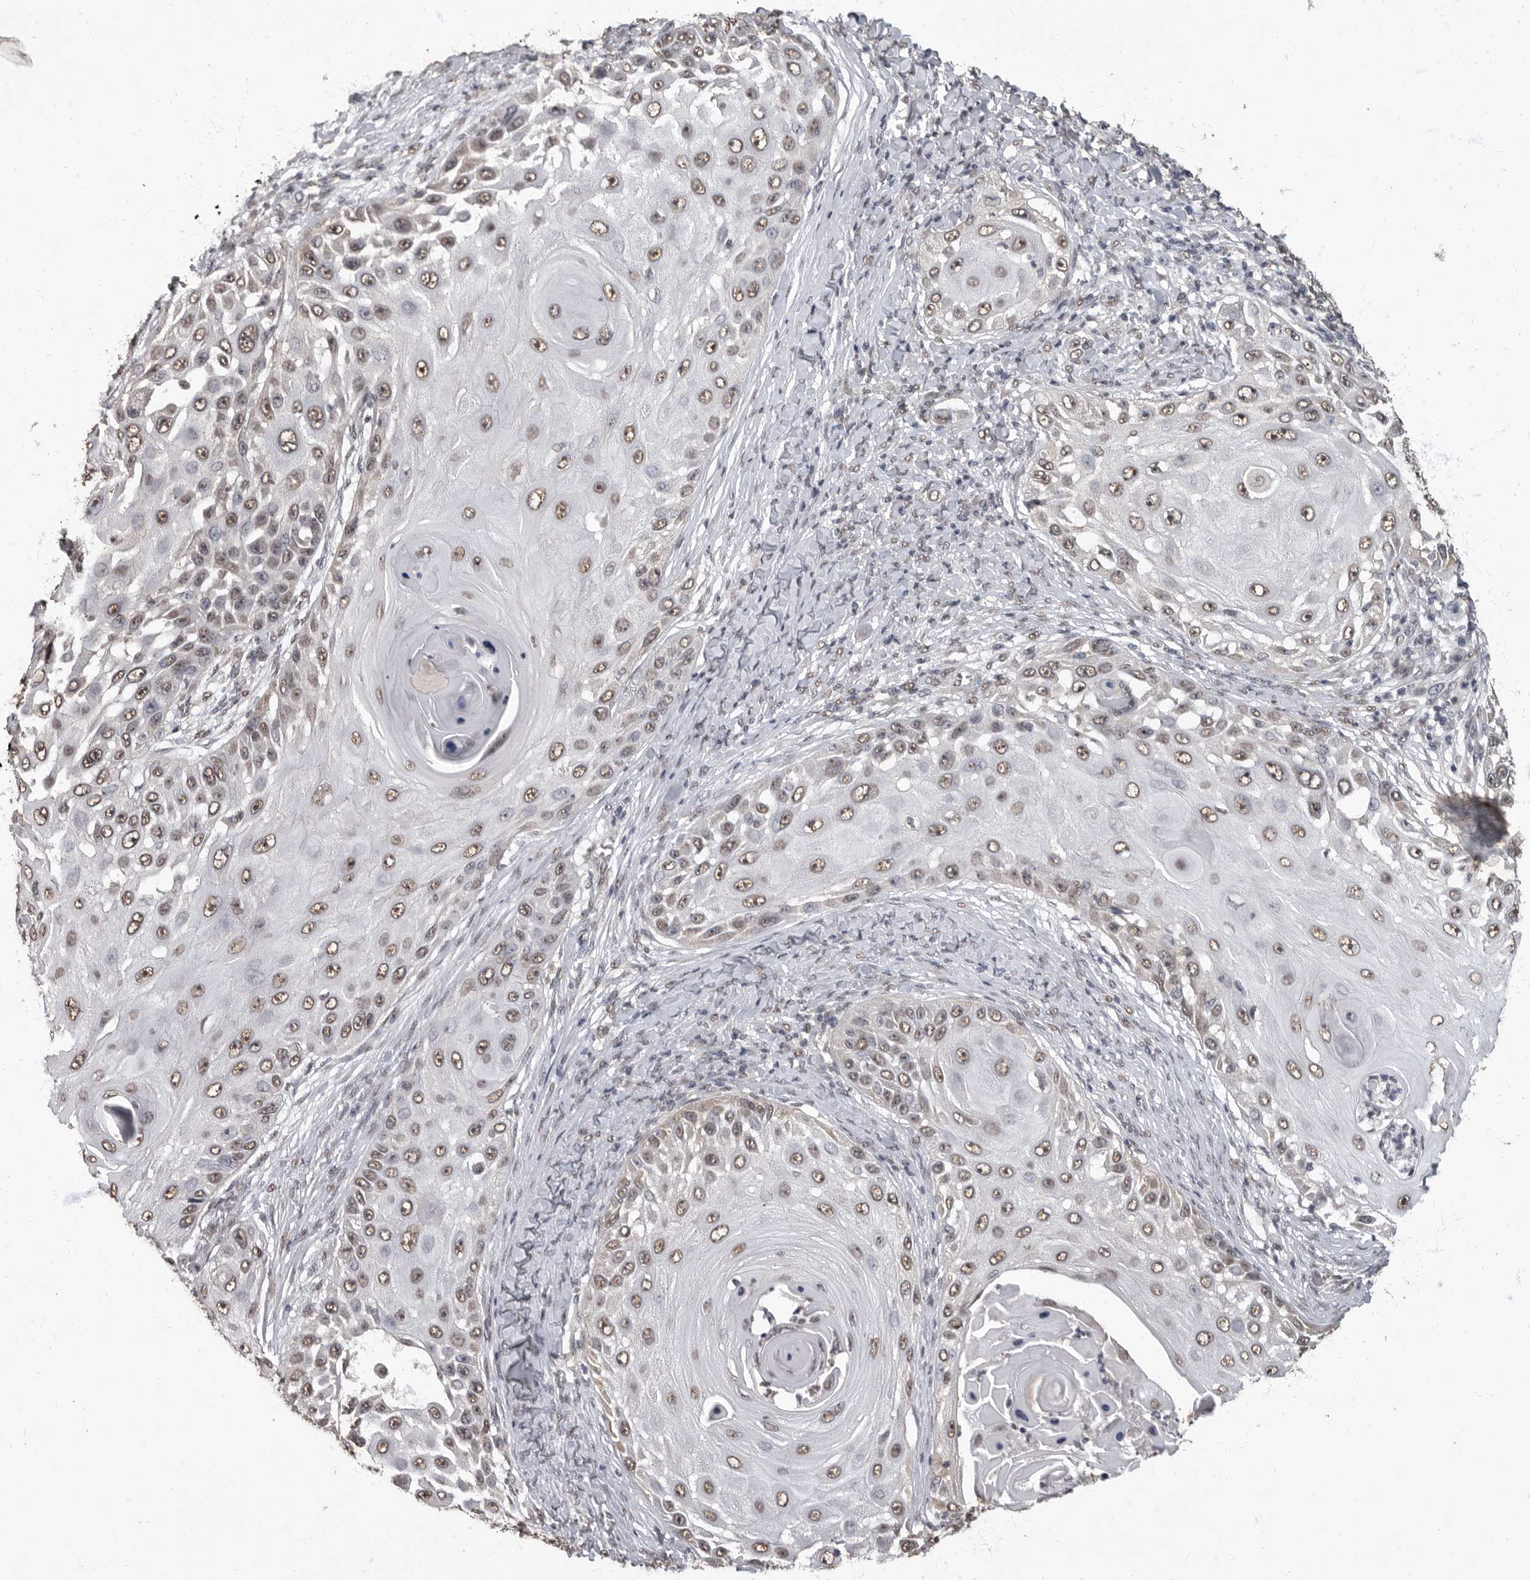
{"staining": {"intensity": "moderate", "quantity": ">75%", "location": "nuclear"}, "tissue": "skin cancer", "cell_type": "Tumor cells", "image_type": "cancer", "snomed": [{"axis": "morphology", "description": "Squamous cell carcinoma, NOS"}, {"axis": "topography", "description": "Skin"}], "caption": "An immunohistochemistry (IHC) photomicrograph of neoplastic tissue is shown. Protein staining in brown shows moderate nuclear positivity in skin squamous cell carcinoma within tumor cells.", "gene": "NBL1", "patient": {"sex": "female", "age": 44}}